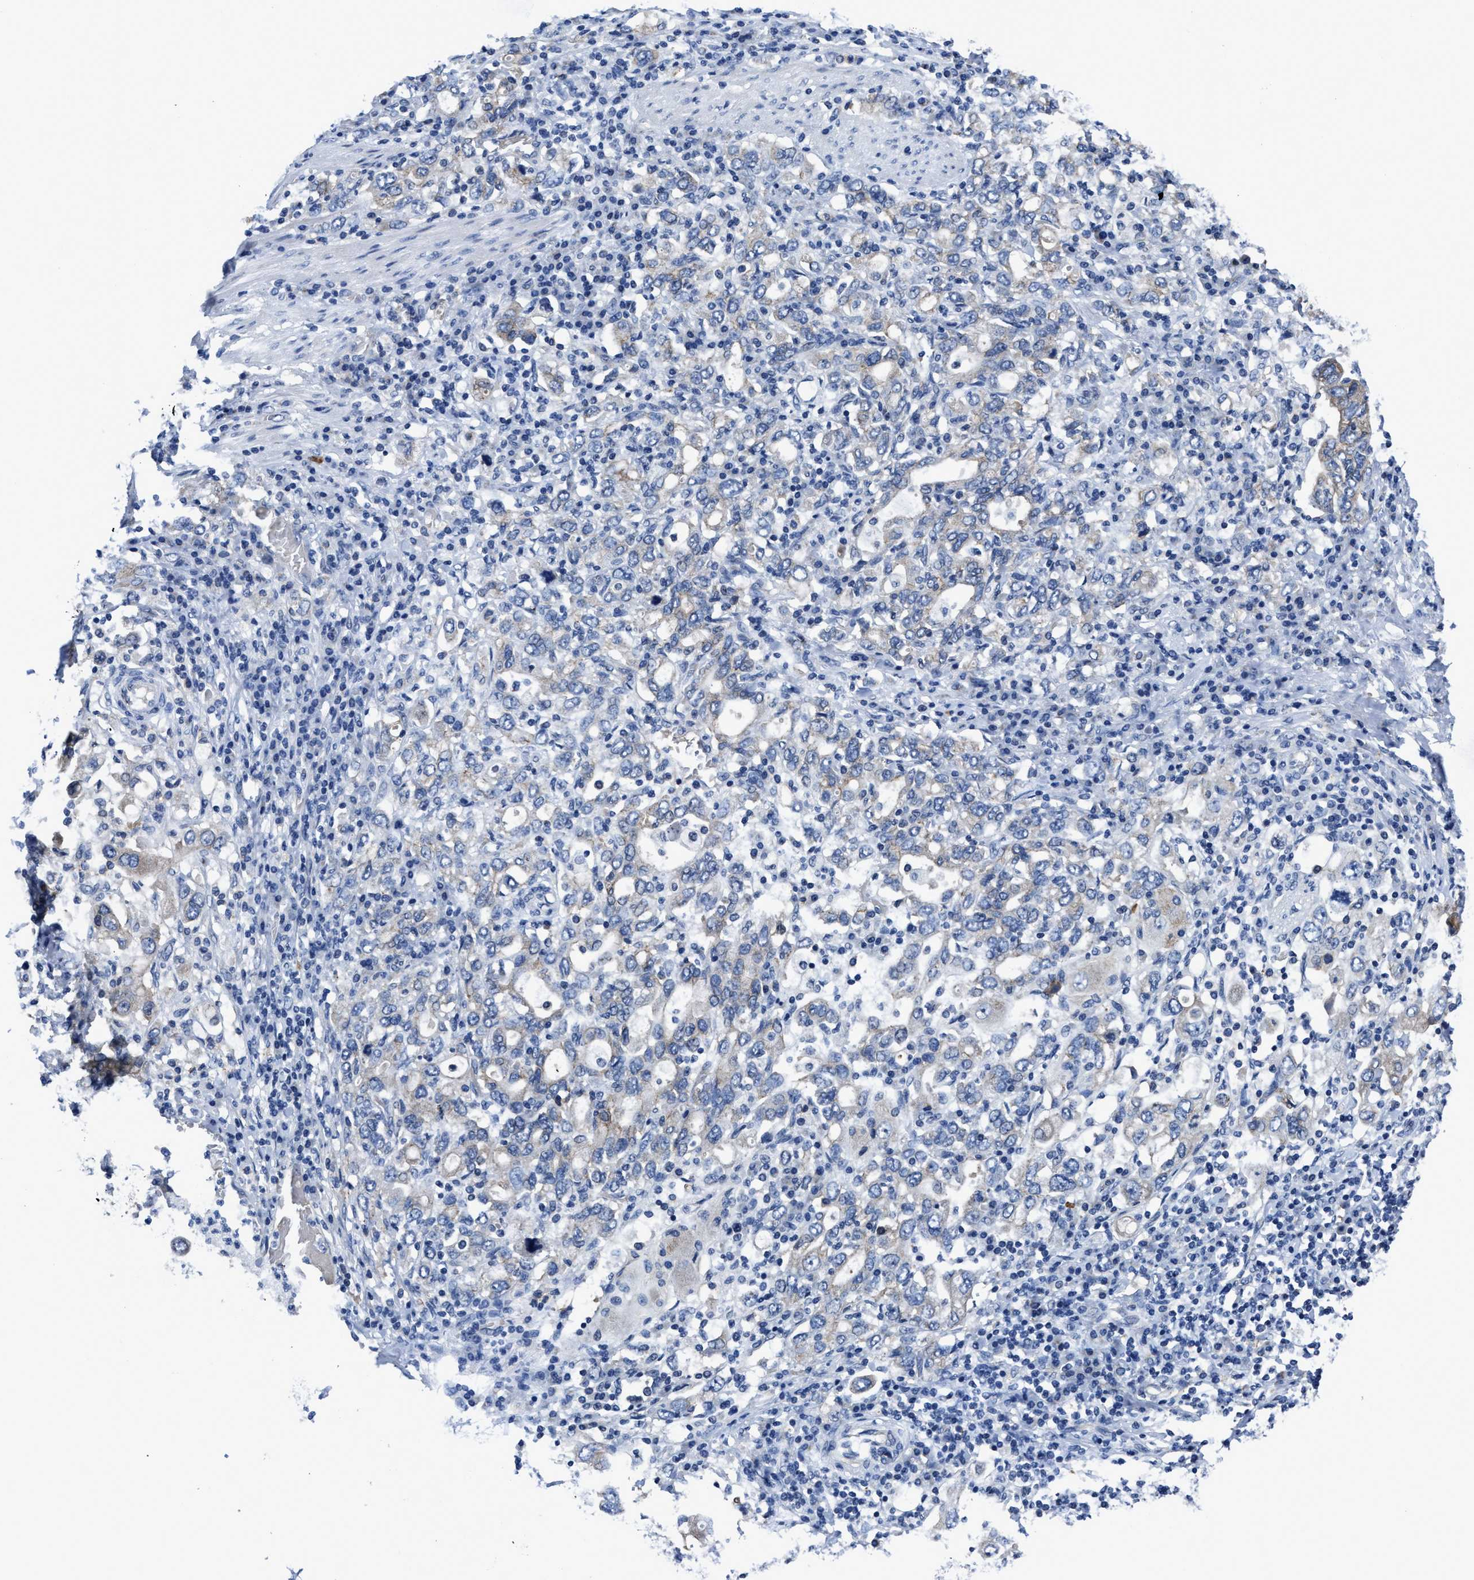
{"staining": {"intensity": "weak", "quantity": "<25%", "location": "cytoplasmic/membranous"}, "tissue": "stomach cancer", "cell_type": "Tumor cells", "image_type": "cancer", "snomed": [{"axis": "morphology", "description": "Adenocarcinoma, NOS"}, {"axis": "topography", "description": "Stomach, upper"}], "caption": "Tumor cells show no significant staining in stomach cancer.", "gene": "GHITM", "patient": {"sex": "male", "age": 62}}